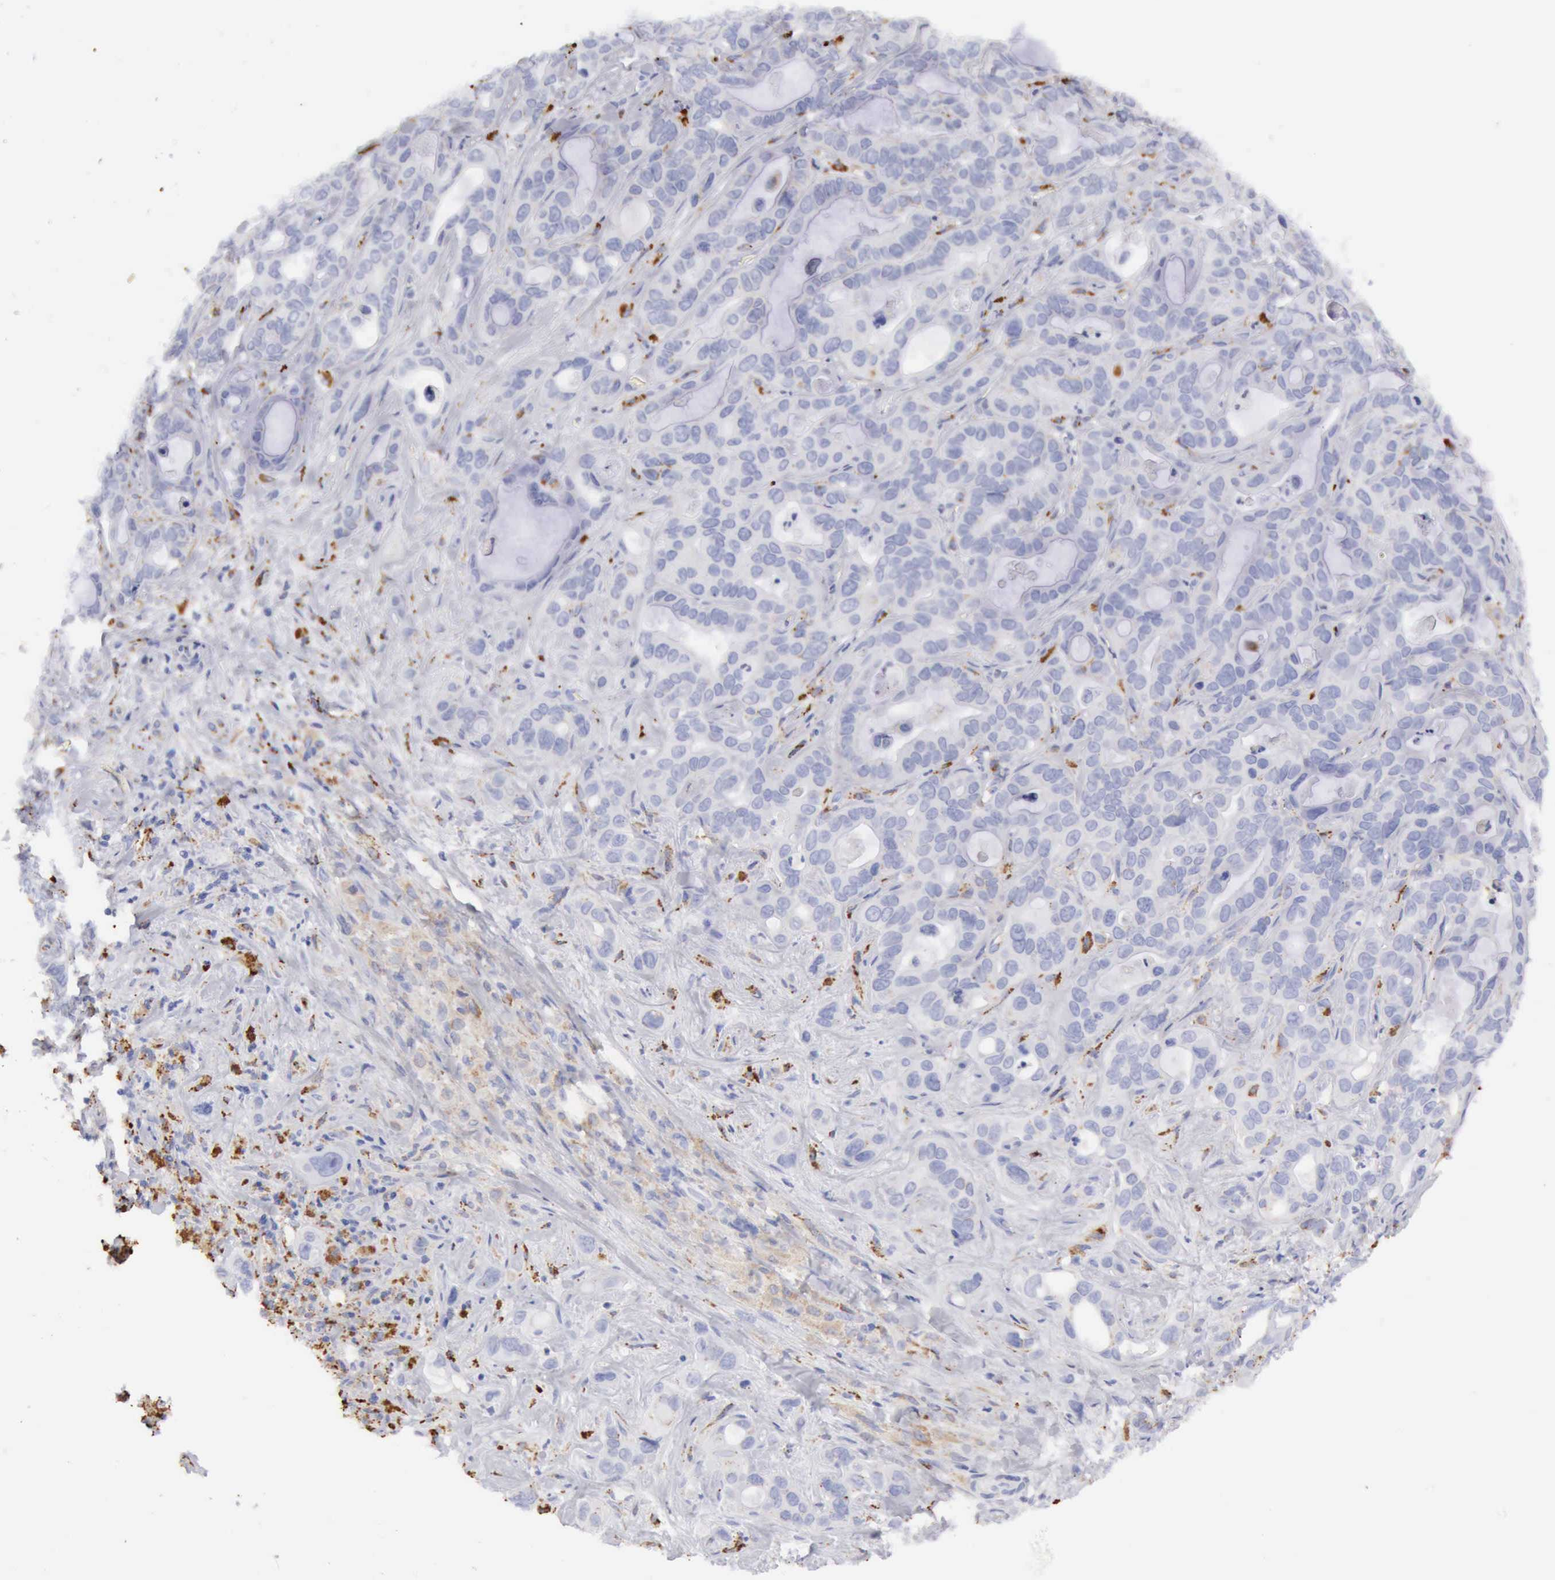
{"staining": {"intensity": "weak", "quantity": "25%-75%", "location": "cytoplasmic/membranous"}, "tissue": "liver cancer", "cell_type": "Tumor cells", "image_type": "cancer", "snomed": [{"axis": "morphology", "description": "Cholangiocarcinoma"}, {"axis": "topography", "description": "Liver"}], "caption": "DAB immunohistochemical staining of liver cancer demonstrates weak cytoplasmic/membranous protein positivity in approximately 25%-75% of tumor cells.", "gene": "CTSS", "patient": {"sex": "female", "age": 79}}